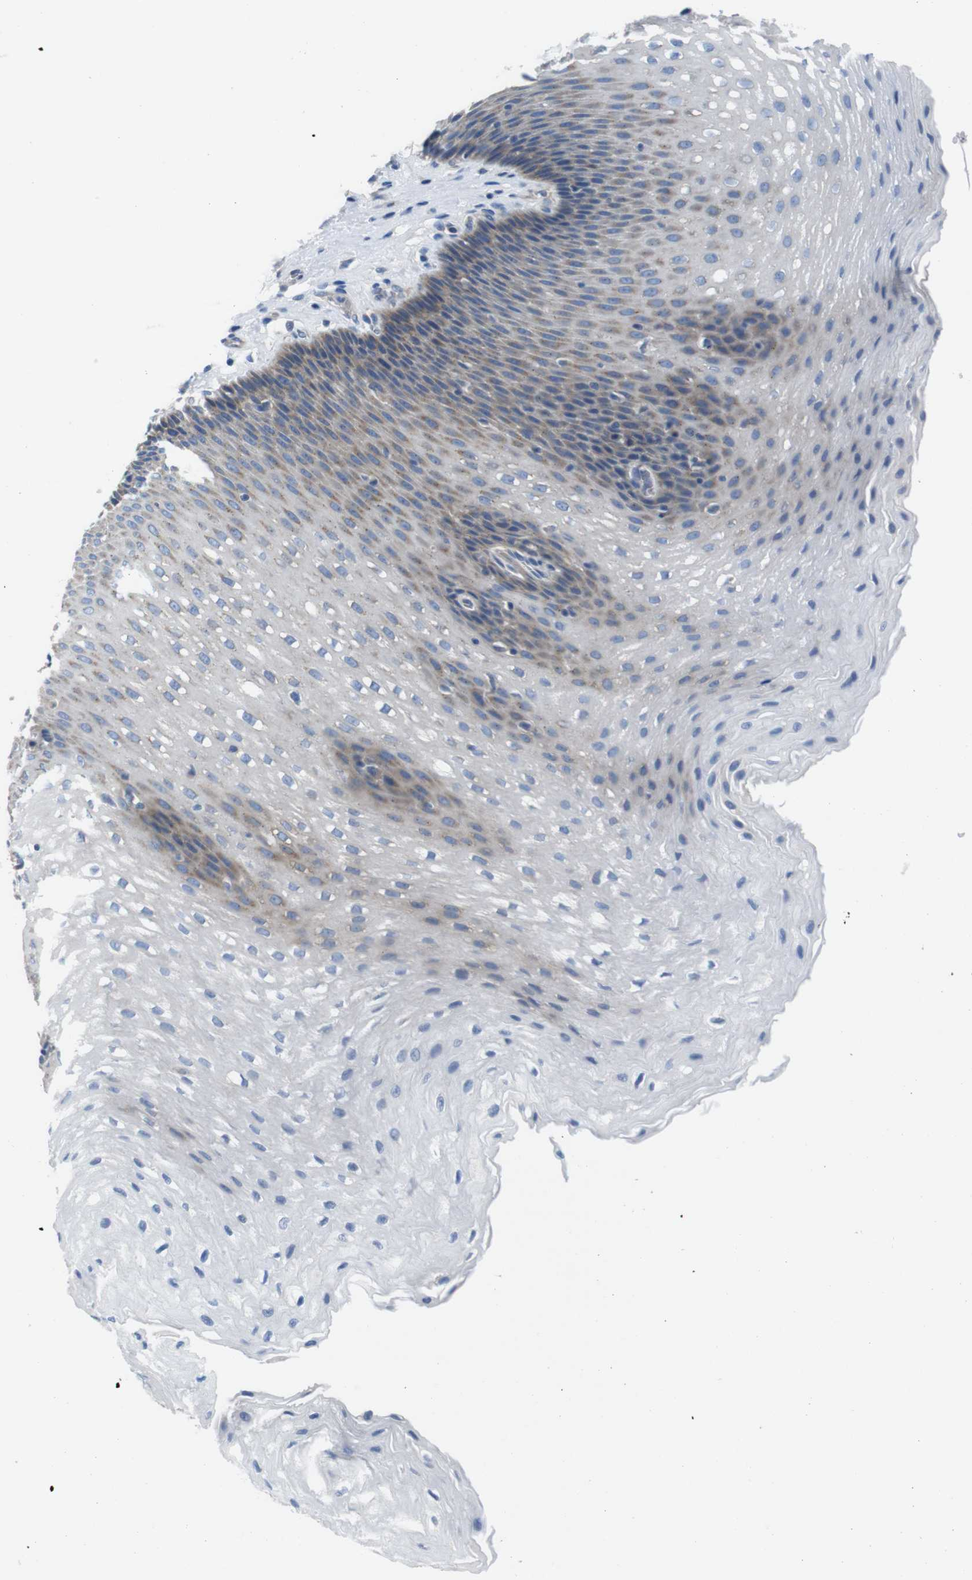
{"staining": {"intensity": "weak", "quantity": "25%-75%", "location": "cytoplasmic/membranous"}, "tissue": "esophagus", "cell_type": "Squamous epithelial cells", "image_type": "normal", "snomed": [{"axis": "morphology", "description": "Normal tissue, NOS"}, {"axis": "topography", "description": "Esophagus"}], "caption": "Immunohistochemistry (IHC) of benign human esophagus shows low levels of weak cytoplasmic/membranous positivity in approximately 25%-75% of squamous epithelial cells. The staining was performed using DAB (3,3'-diaminobenzidine) to visualize the protein expression in brown, while the nuclei were stained in blue with hematoxylin (Magnification: 20x).", "gene": "DCP1A", "patient": {"sex": "male", "age": 48}}